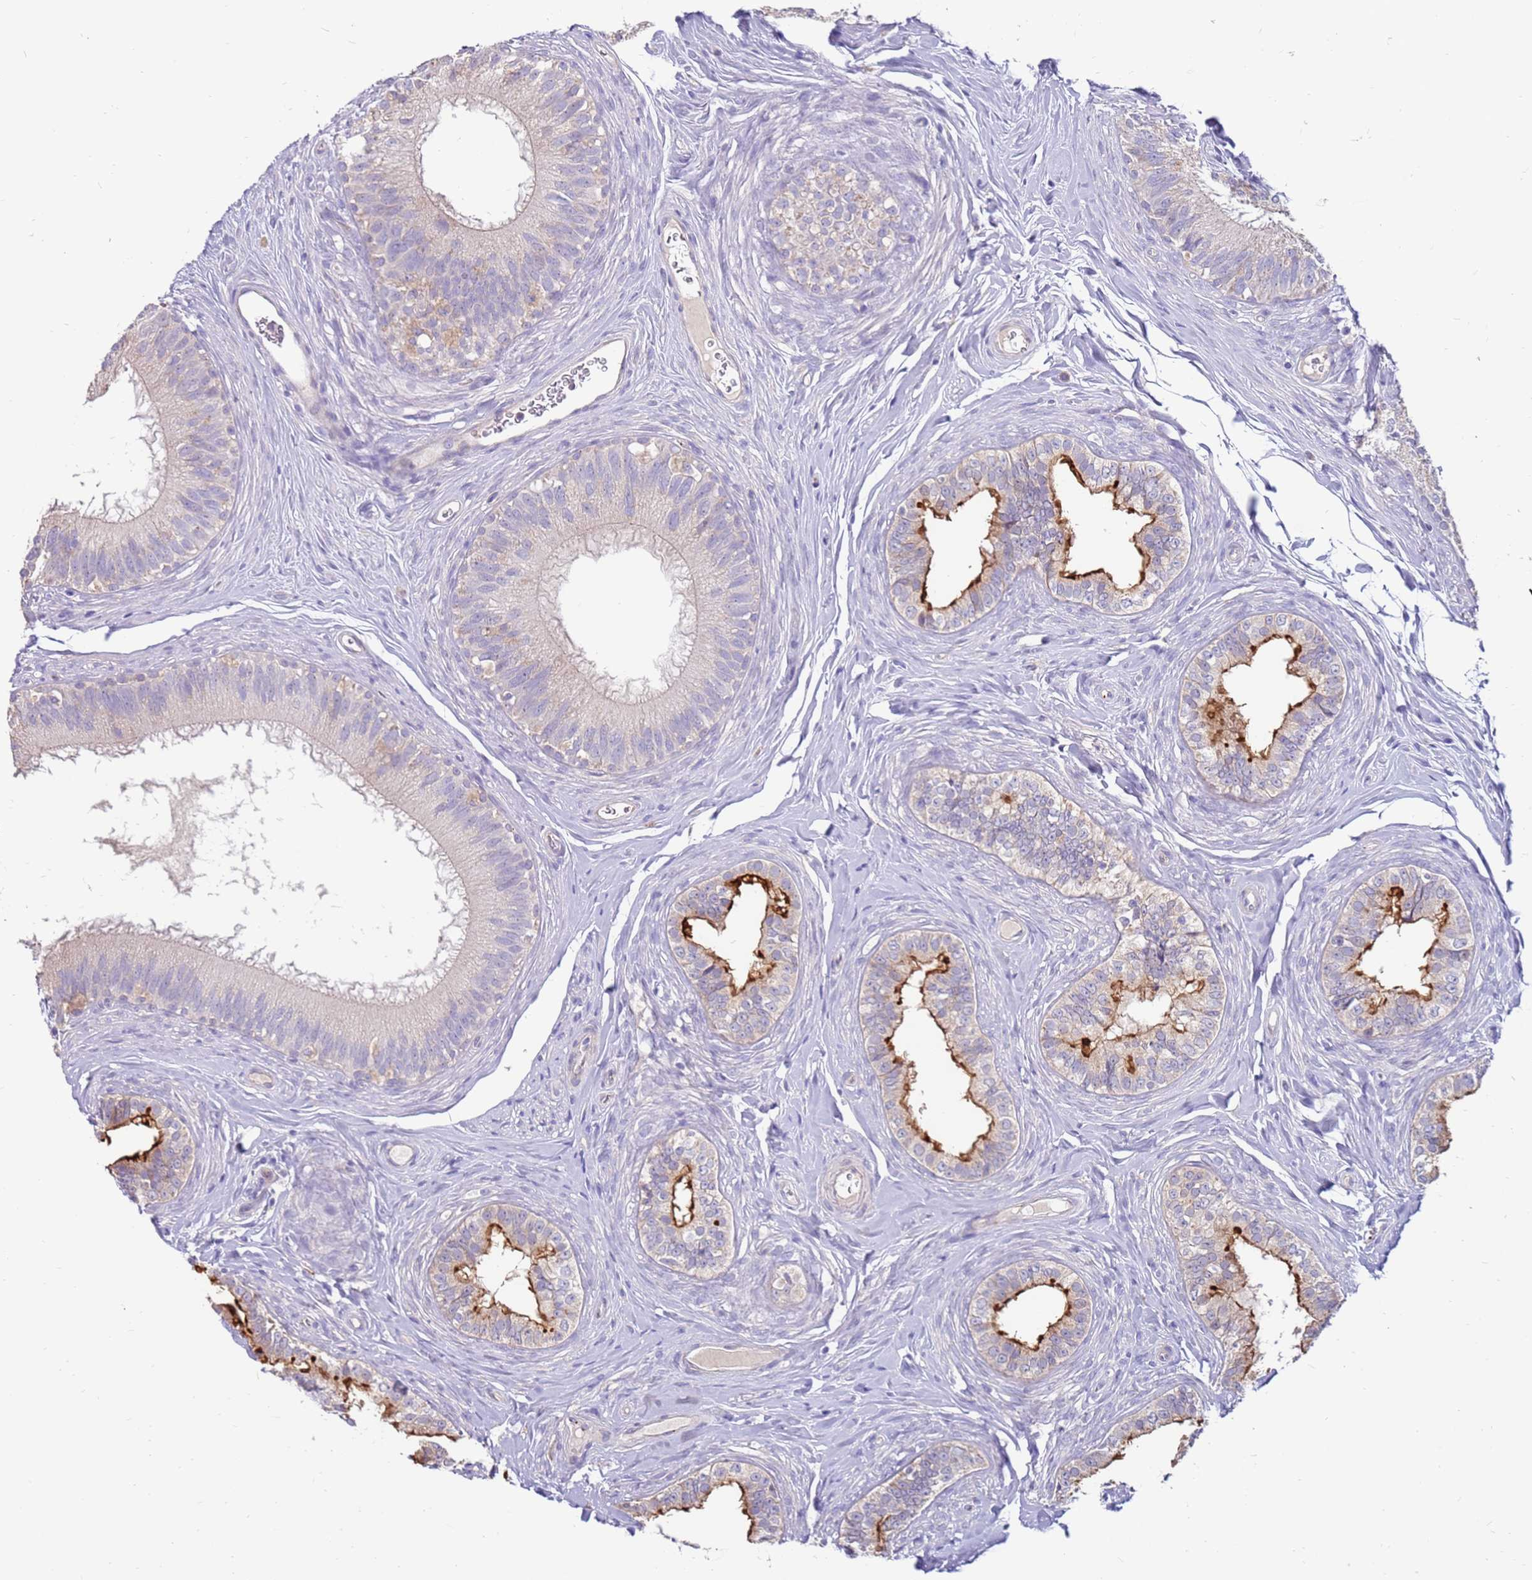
{"staining": {"intensity": "moderate", "quantity": "<25%", "location": "cytoplasmic/membranous"}, "tissue": "epididymis", "cell_type": "Glandular cells", "image_type": "normal", "snomed": [{"axis": "morphology", "description": "Normal tissue, NOS"}, {"axis": "topography", "description": "Epididymis"}], "caption": "Unremarkable epididymis displays moderate cytoplasmic/membranous staining in approximately <25% of glandular cells, visualized by immunohistochemistry. (Stains: DAB (3,3'-diaminobenzidine) in brown, nuclei in blue, Microscopy: brightfield microscopy at high magnification).", "gene": "SLC44A4", "patient": {"sex": "male", "age": 38}}